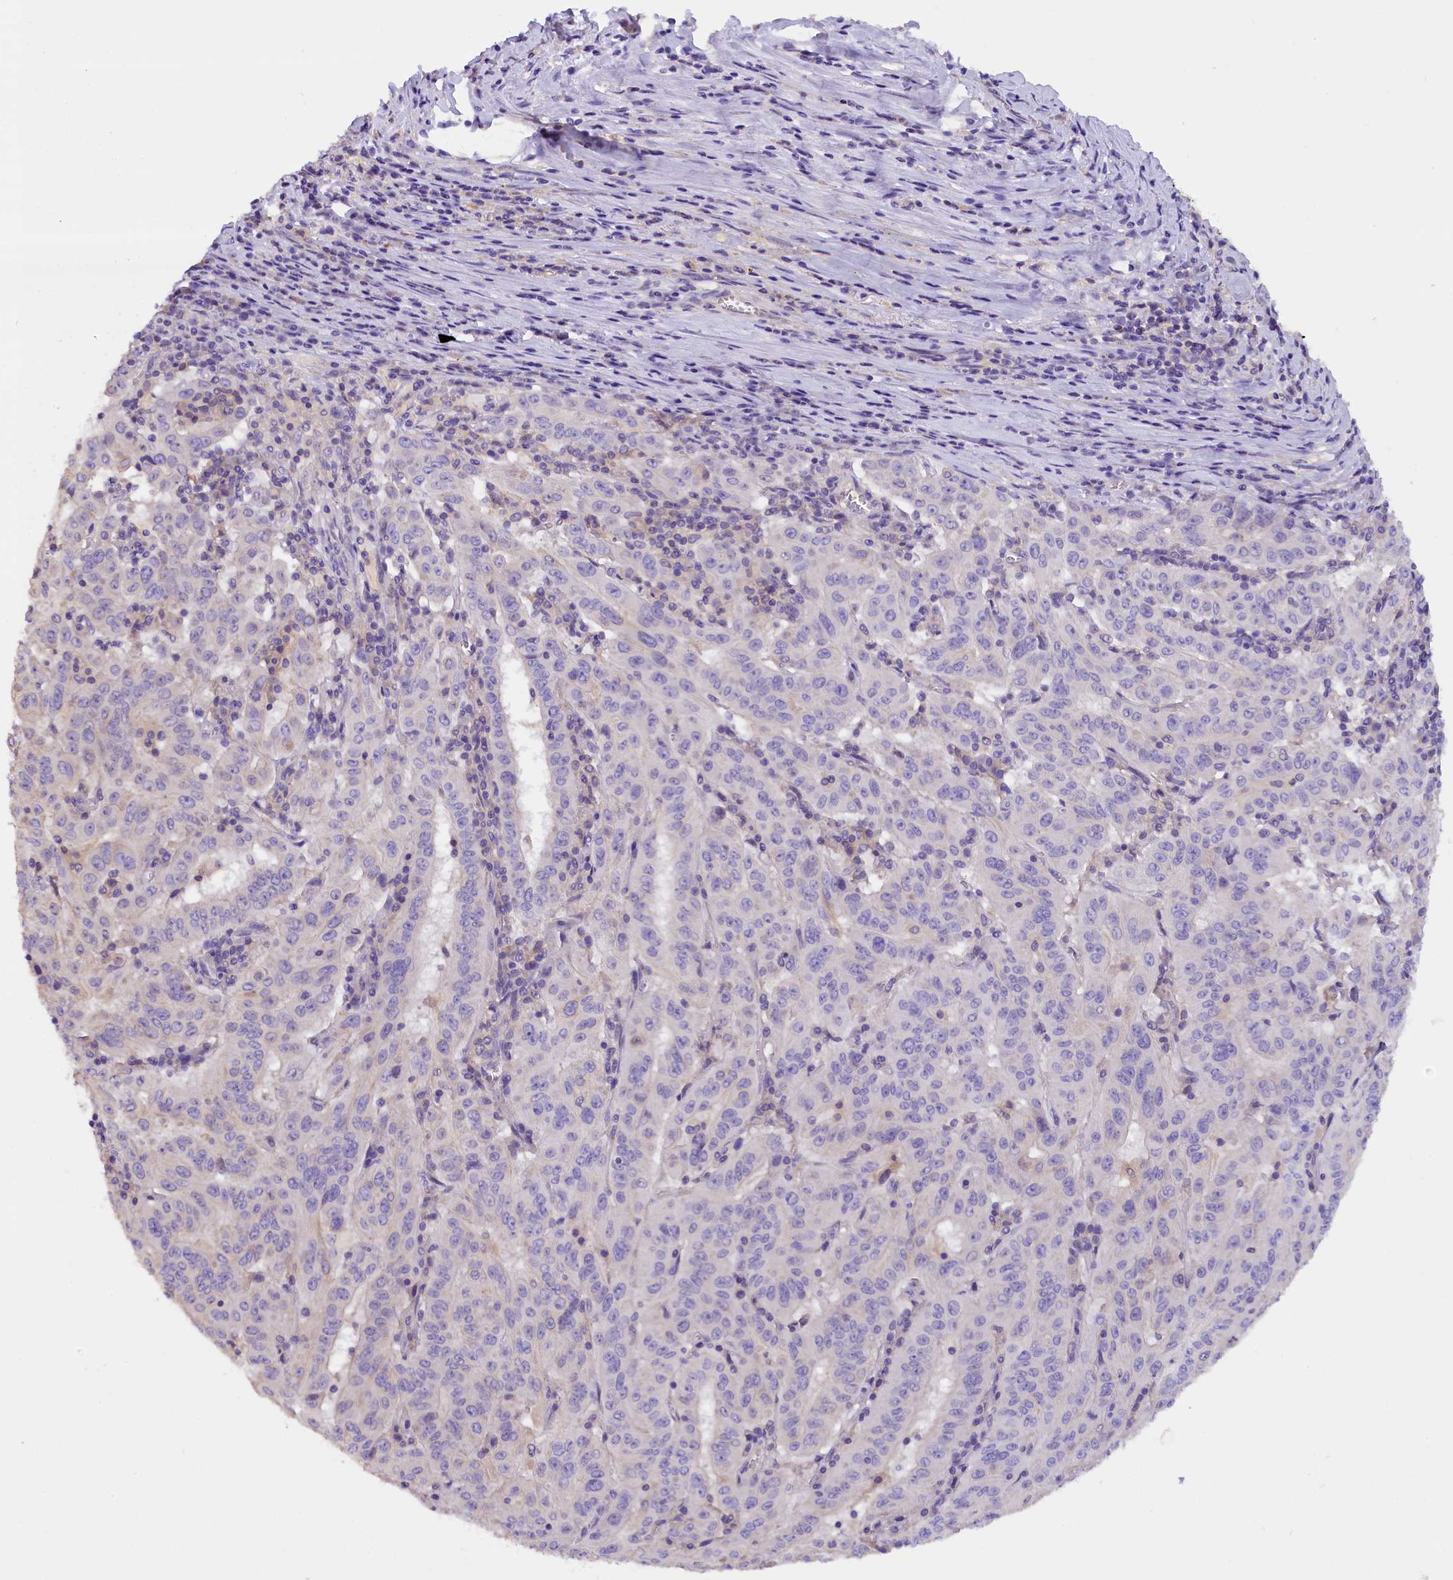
{"staining": {"intensity": "negative", "quantity": "none", "location": "none"}, "tissue": "pancreatic cancer", "cell_type": "Tumor cells", "image_type": "cancer", "snomed": [{"axis": "morphology", "description": "Adenocarcinoma, NOS"}, {"axis": "topography", "description": "Pancreas"}], "caption": "Pancreatic cancer stained for a protein using immunohistochemistry (IHC) reveals no expression tumor cells.", "gene": "AP3B2", "patient": {"sex": "male", "age": 63}}